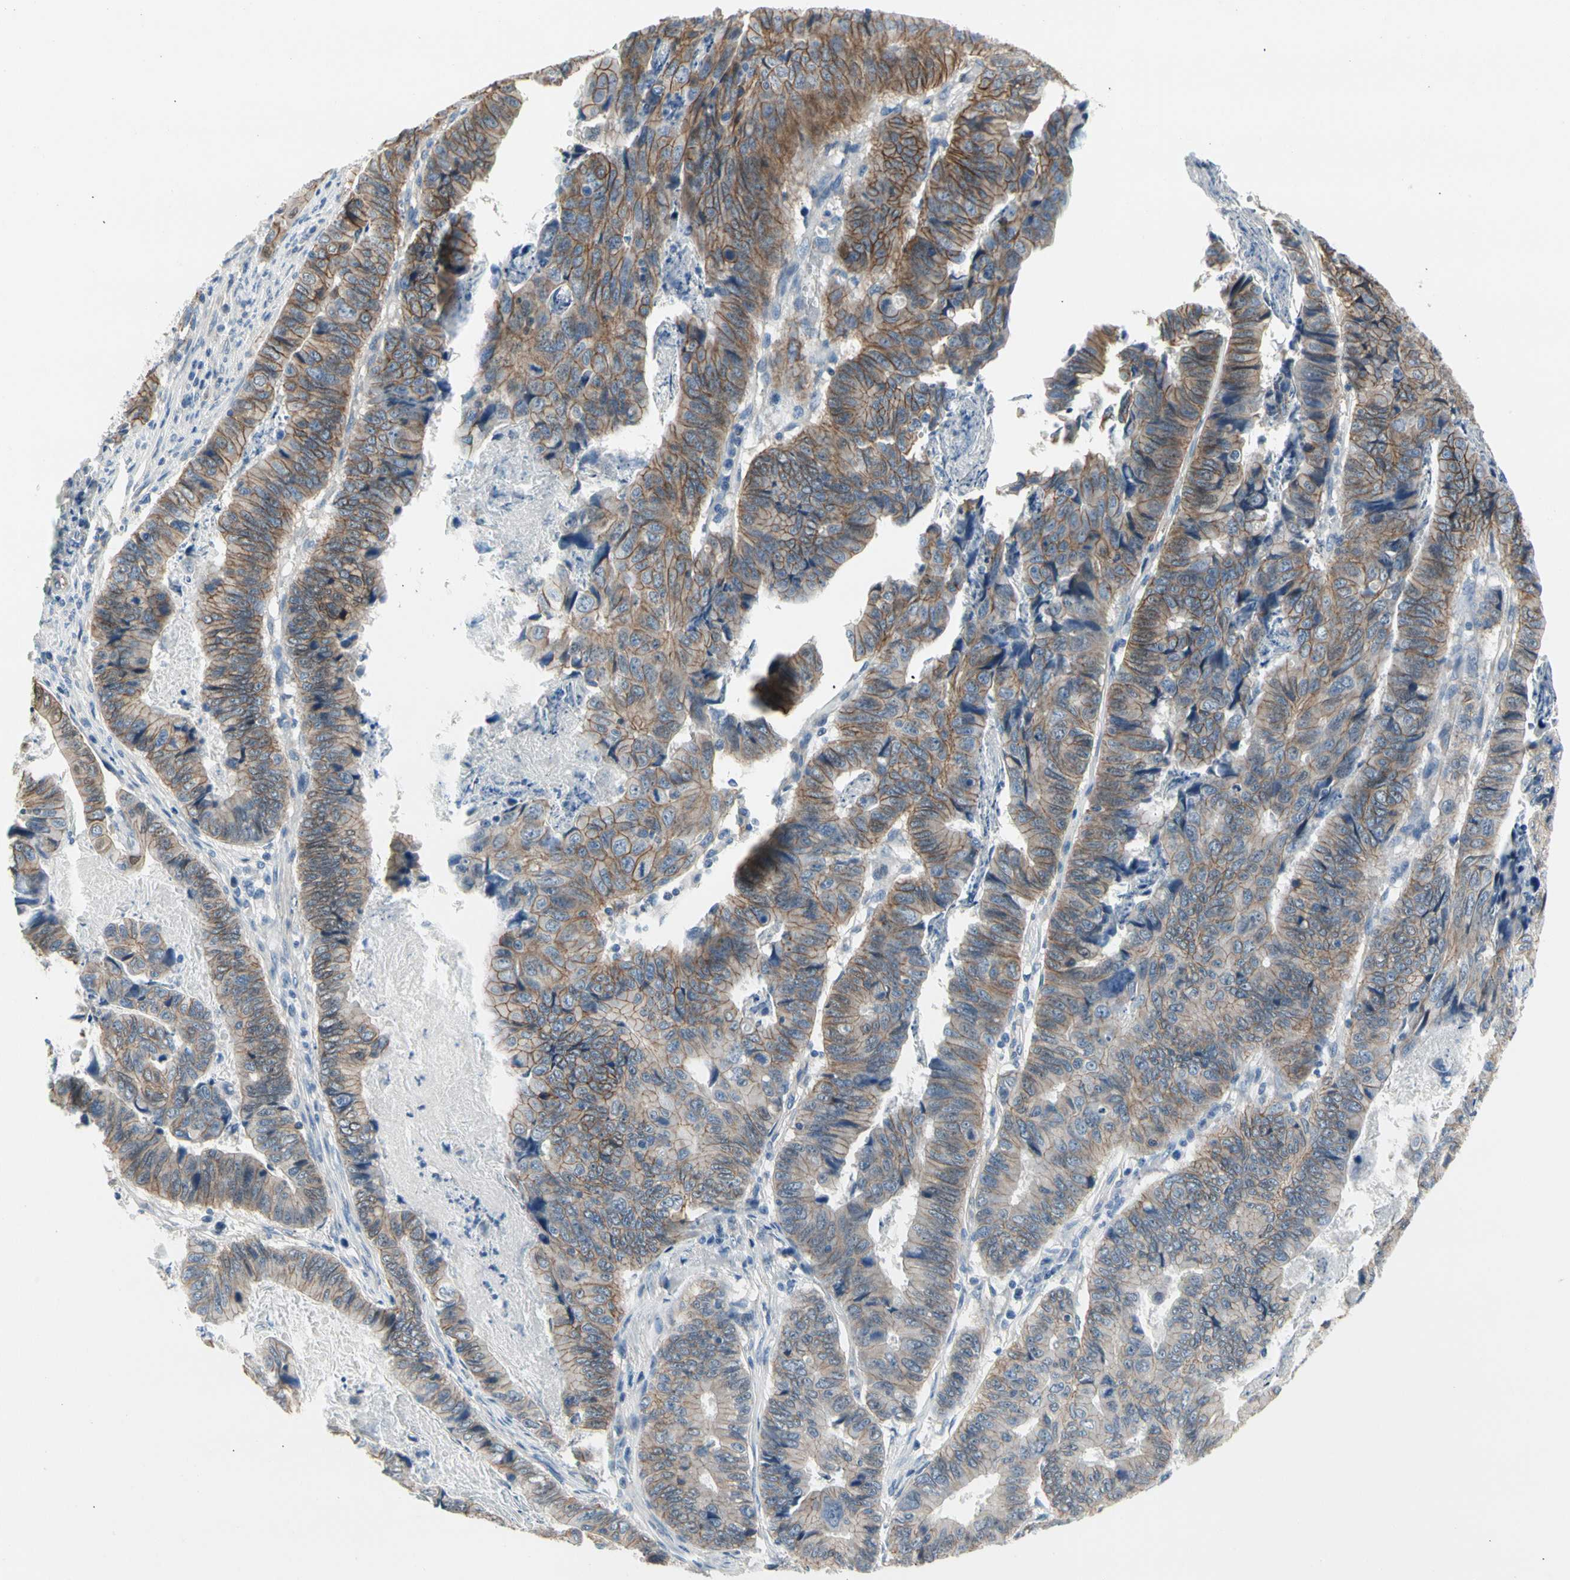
{"staining": {"intensity": "moderate", "quantity": "25%-75%", "location": "cytoplasmic/membranous"}, "tissue": "stomach cancer", "cell_type": "Tumor cells", "image_type": "cancer", "snomed": [{"axis": "morphology", "description": "Adenocarcinoma, NOS"}, {"axis": "topography", "description": "Stomach, lower"}], "caption": "Stomach cancer stained with a protein marker shows moderate staining in tumor cells.", "gene": "LGR6", "patient": {"sex": "male", "age": 77}}